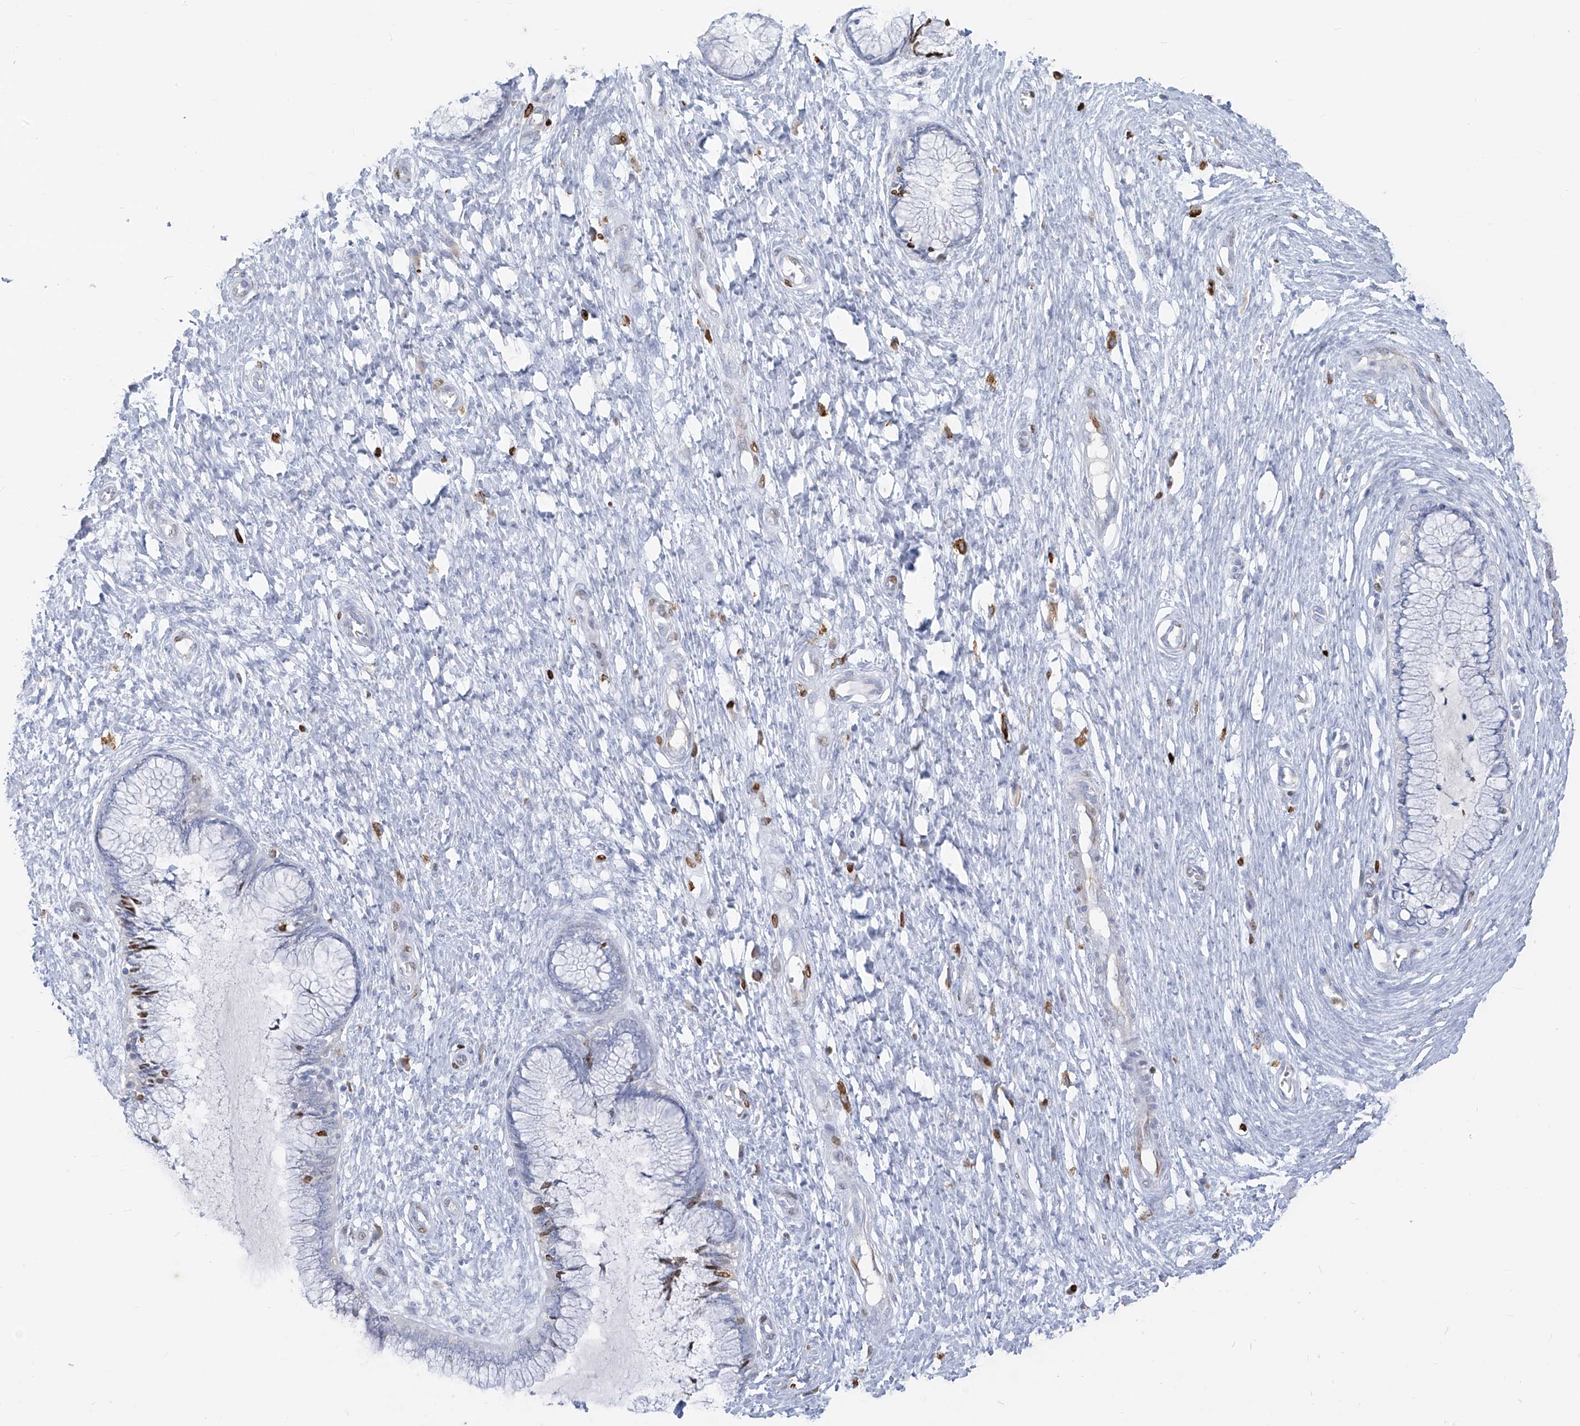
{"staining": {"intensity": "negative", "quantity": "none", "location": "none"}, "tissue": "cervix", "cell_type": "Glandular cells", "image_type": "normal", "snomed": [{"axis": "morphology", "description": "Normal tissue, NOS"}, {"axis": "topography", "description": "Cervix"}], "caption": "IHC of normal human cervix reveals no expression in glandular cells. (Immunohistochemistry (ihc), brightfield microscopy, high magnification).", "gene": "CX3CR1", "patient": {"sex": "female", "age": 55}}